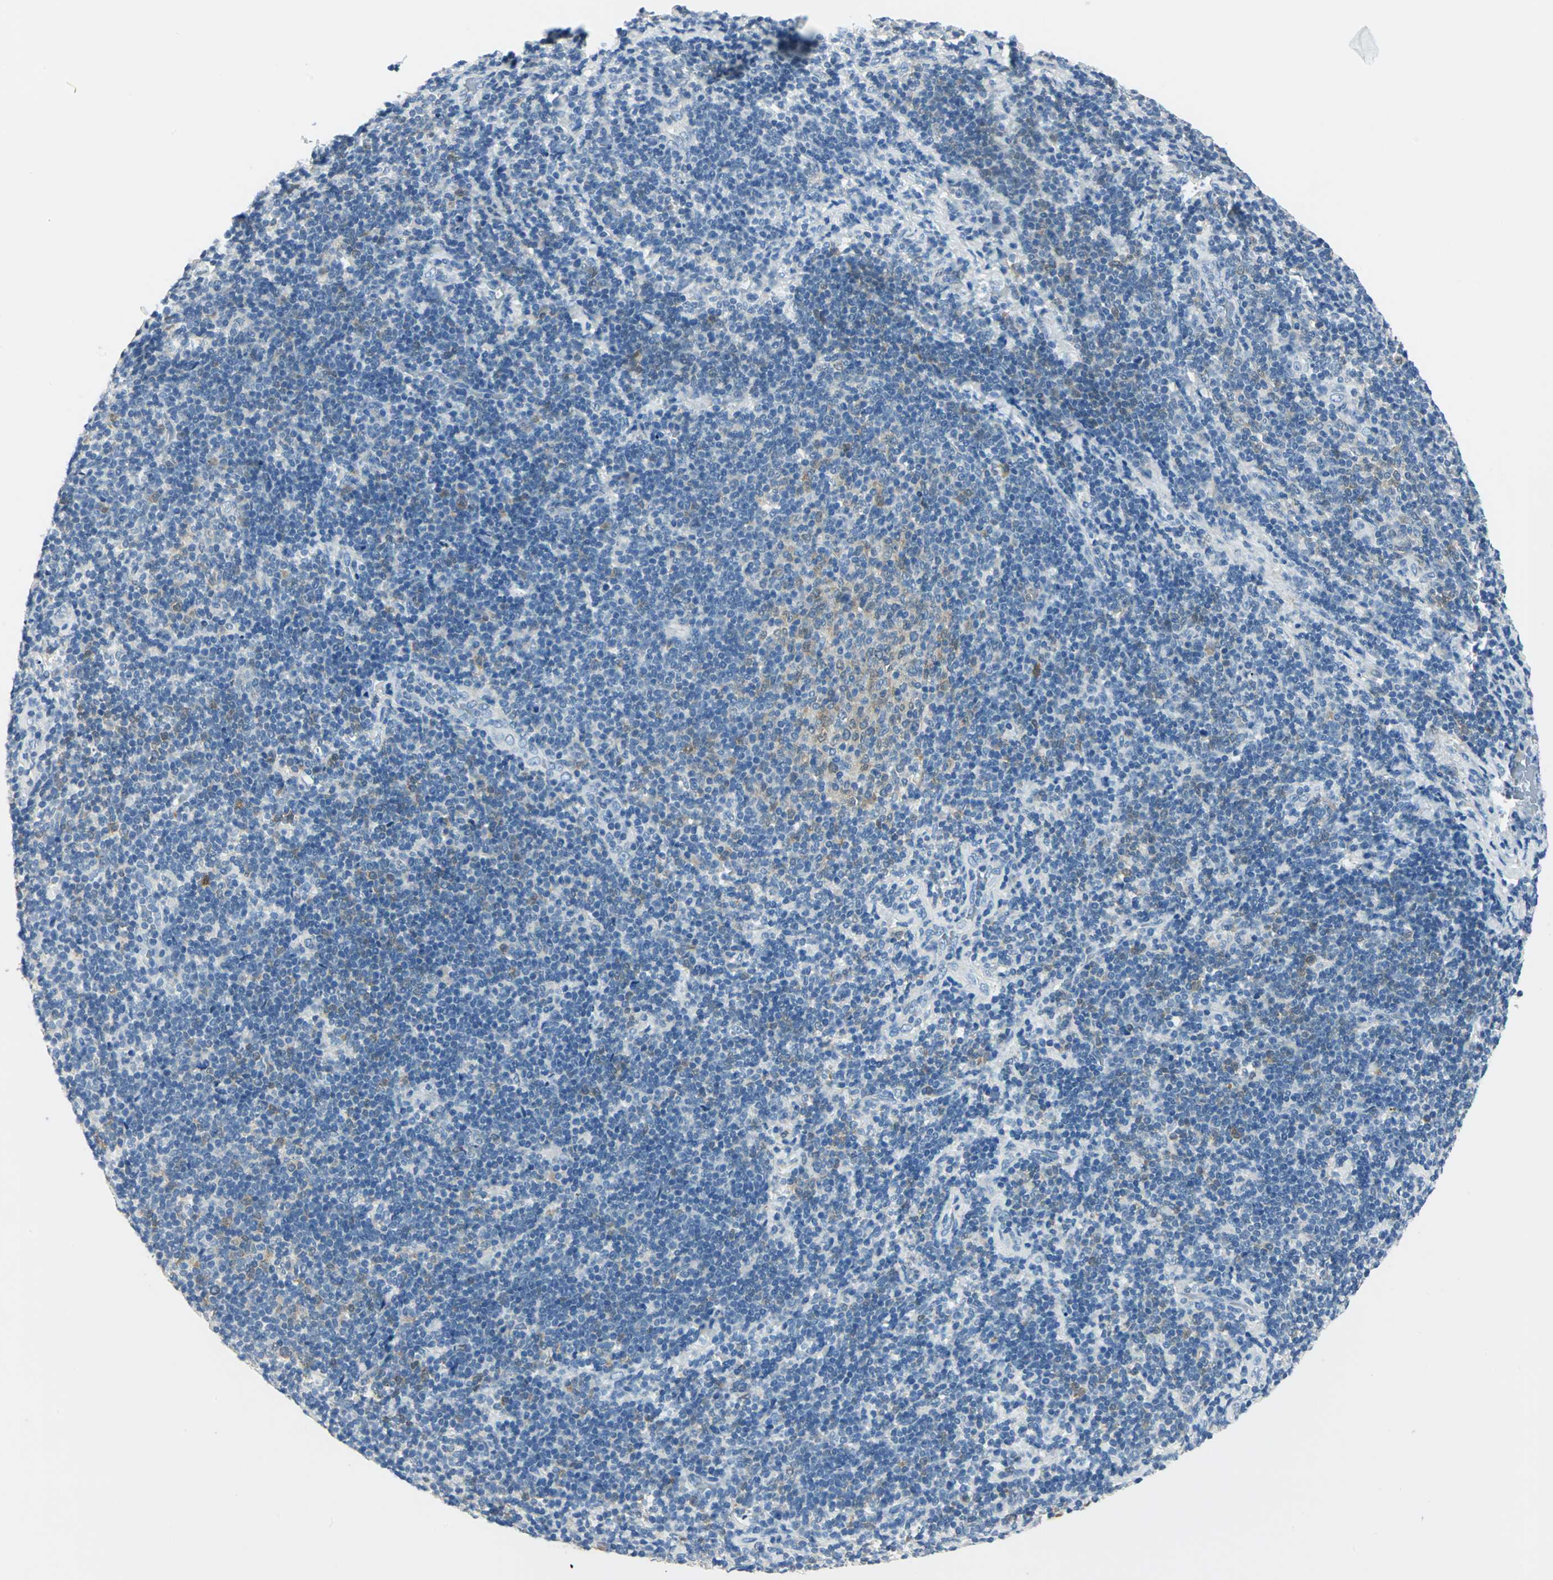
{"staining": {"intensity": "moderate", "quantity": "<25%", "location": "cytoplasmic/membranous"}, "tissue": "lymphoma", "cell_type": "Tumor cells", "image_type": "cancer", "snomed": [{"axis": "morphology", "description": "Malignant lymphoma, non-Hodgkin's type, Low grade"}, {"axis": "topography", "description": "Lymph node"}], "caption": "Immunohistochemistry image of human lymphoma stained for a protein (brown), which shows low levels of moderate cytoplasmic/membranous staining in approximately <25% of tumor cells.", "gene": "UCHL1", "patient": {"sex": "male", "age": 70}}